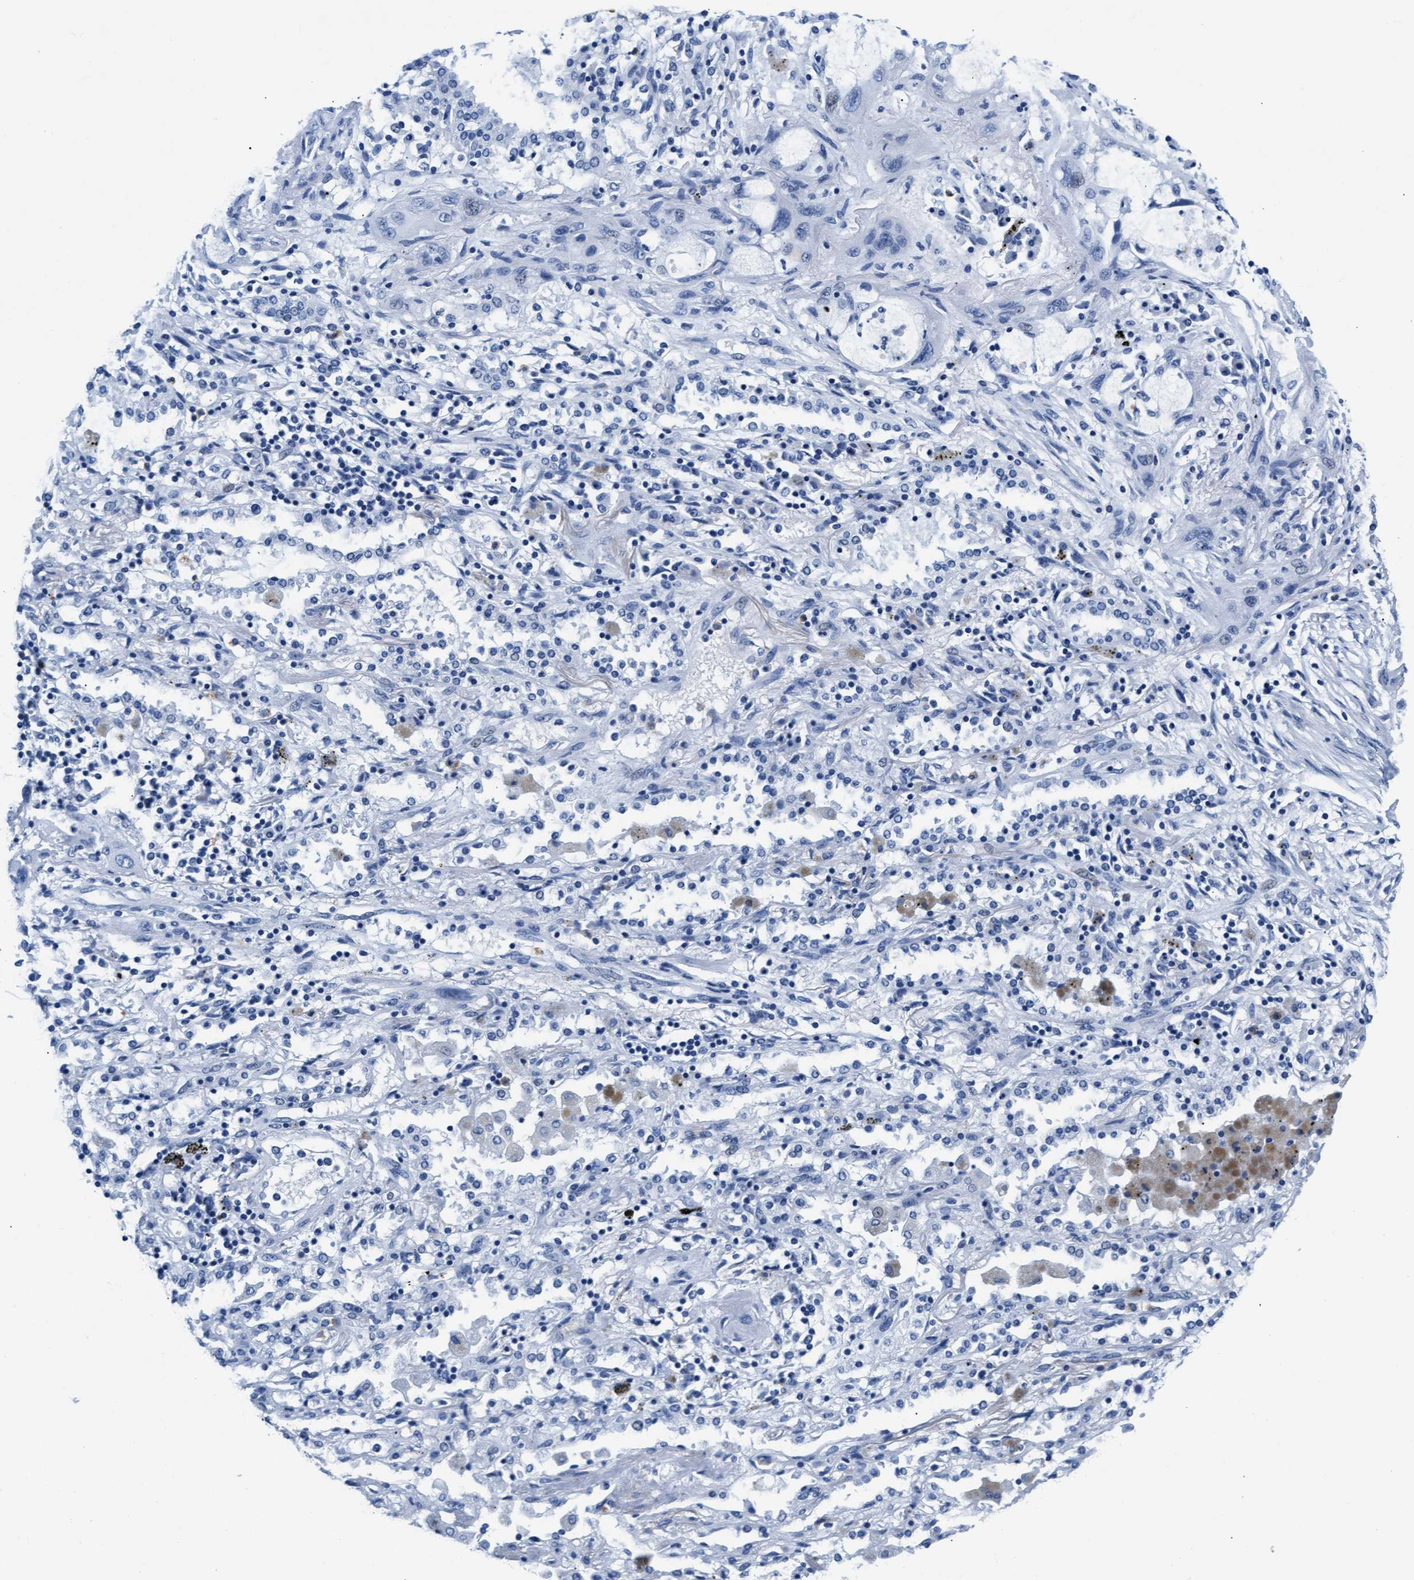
{"staining": {"intensity": "negative", "quantity": "none", "location": "none"}, "tissue": "lung cancer", "cell_type": "Tumor cells", "image_type": "cancer", "snomed": [{"axis": "morphology", "description": "Squamous cell carcinoma, NOS"}, {"axis": "topography", "description": "Lung"}], "caption": "Immunohistochemical staining of lung squamous cell carcinoma shows no significant expression in tumor cells.", "gene": "MMP8", "patient": {"sex": "female", "age": 47}}